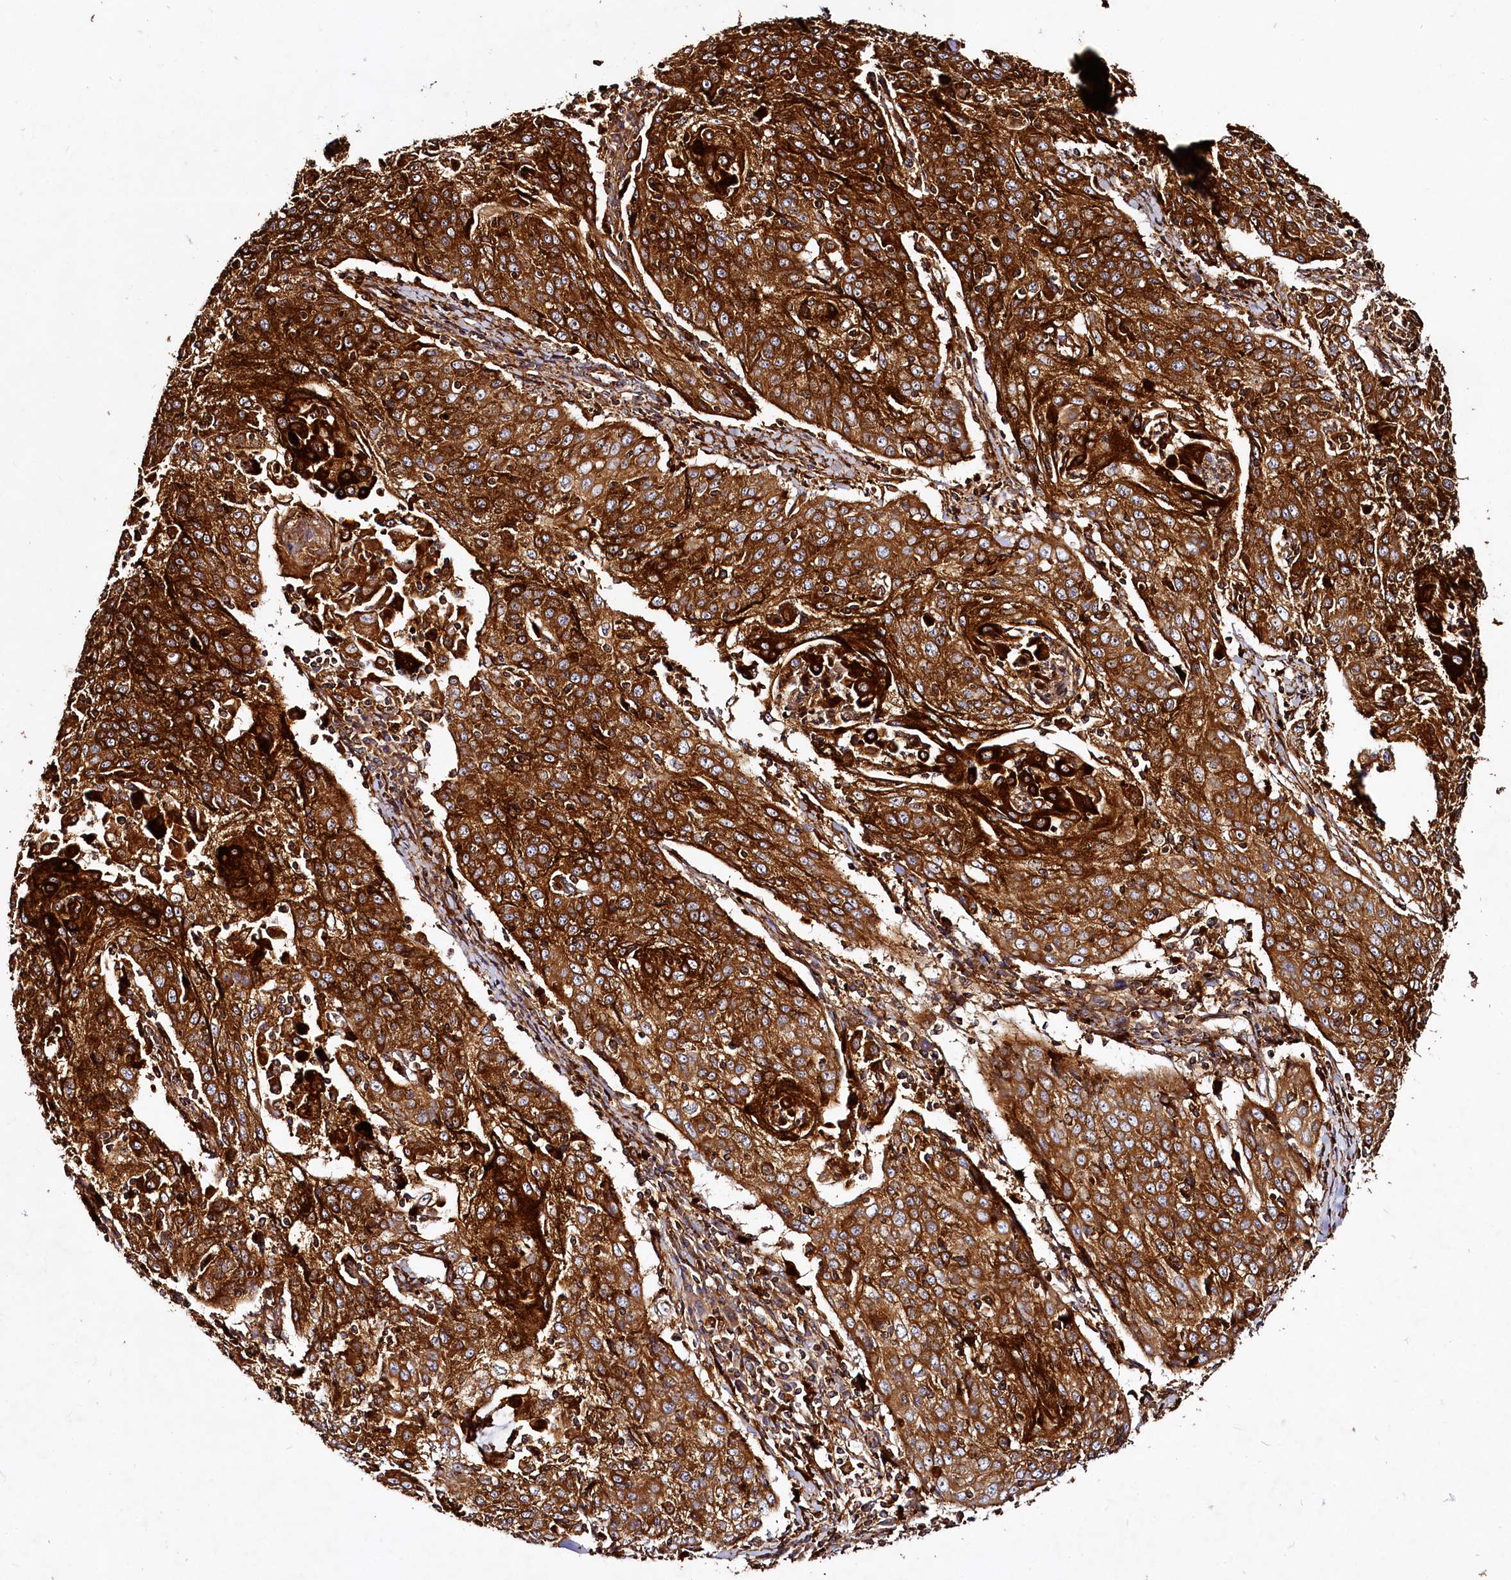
{"staining": {"intensity": "strong", "quantity": ">75%", "location": "cytoplasmic/membranous"}, "tissue": "cervical cancer", "cell_type": "Tumor cells", "image_type": "cancer", "snomed": [{"axis": "morphology", "description": "Squamous cell carcinoma, NOS"}, {"axis": "topography", "description": "Cervix"}], "caption": "Human squamous cell carcinoma (cervical) stained with a protein marker exhibits strong staining in tumor cells.", "gene": "WDR73", "patient": {"sex": "female", "age": 48}}